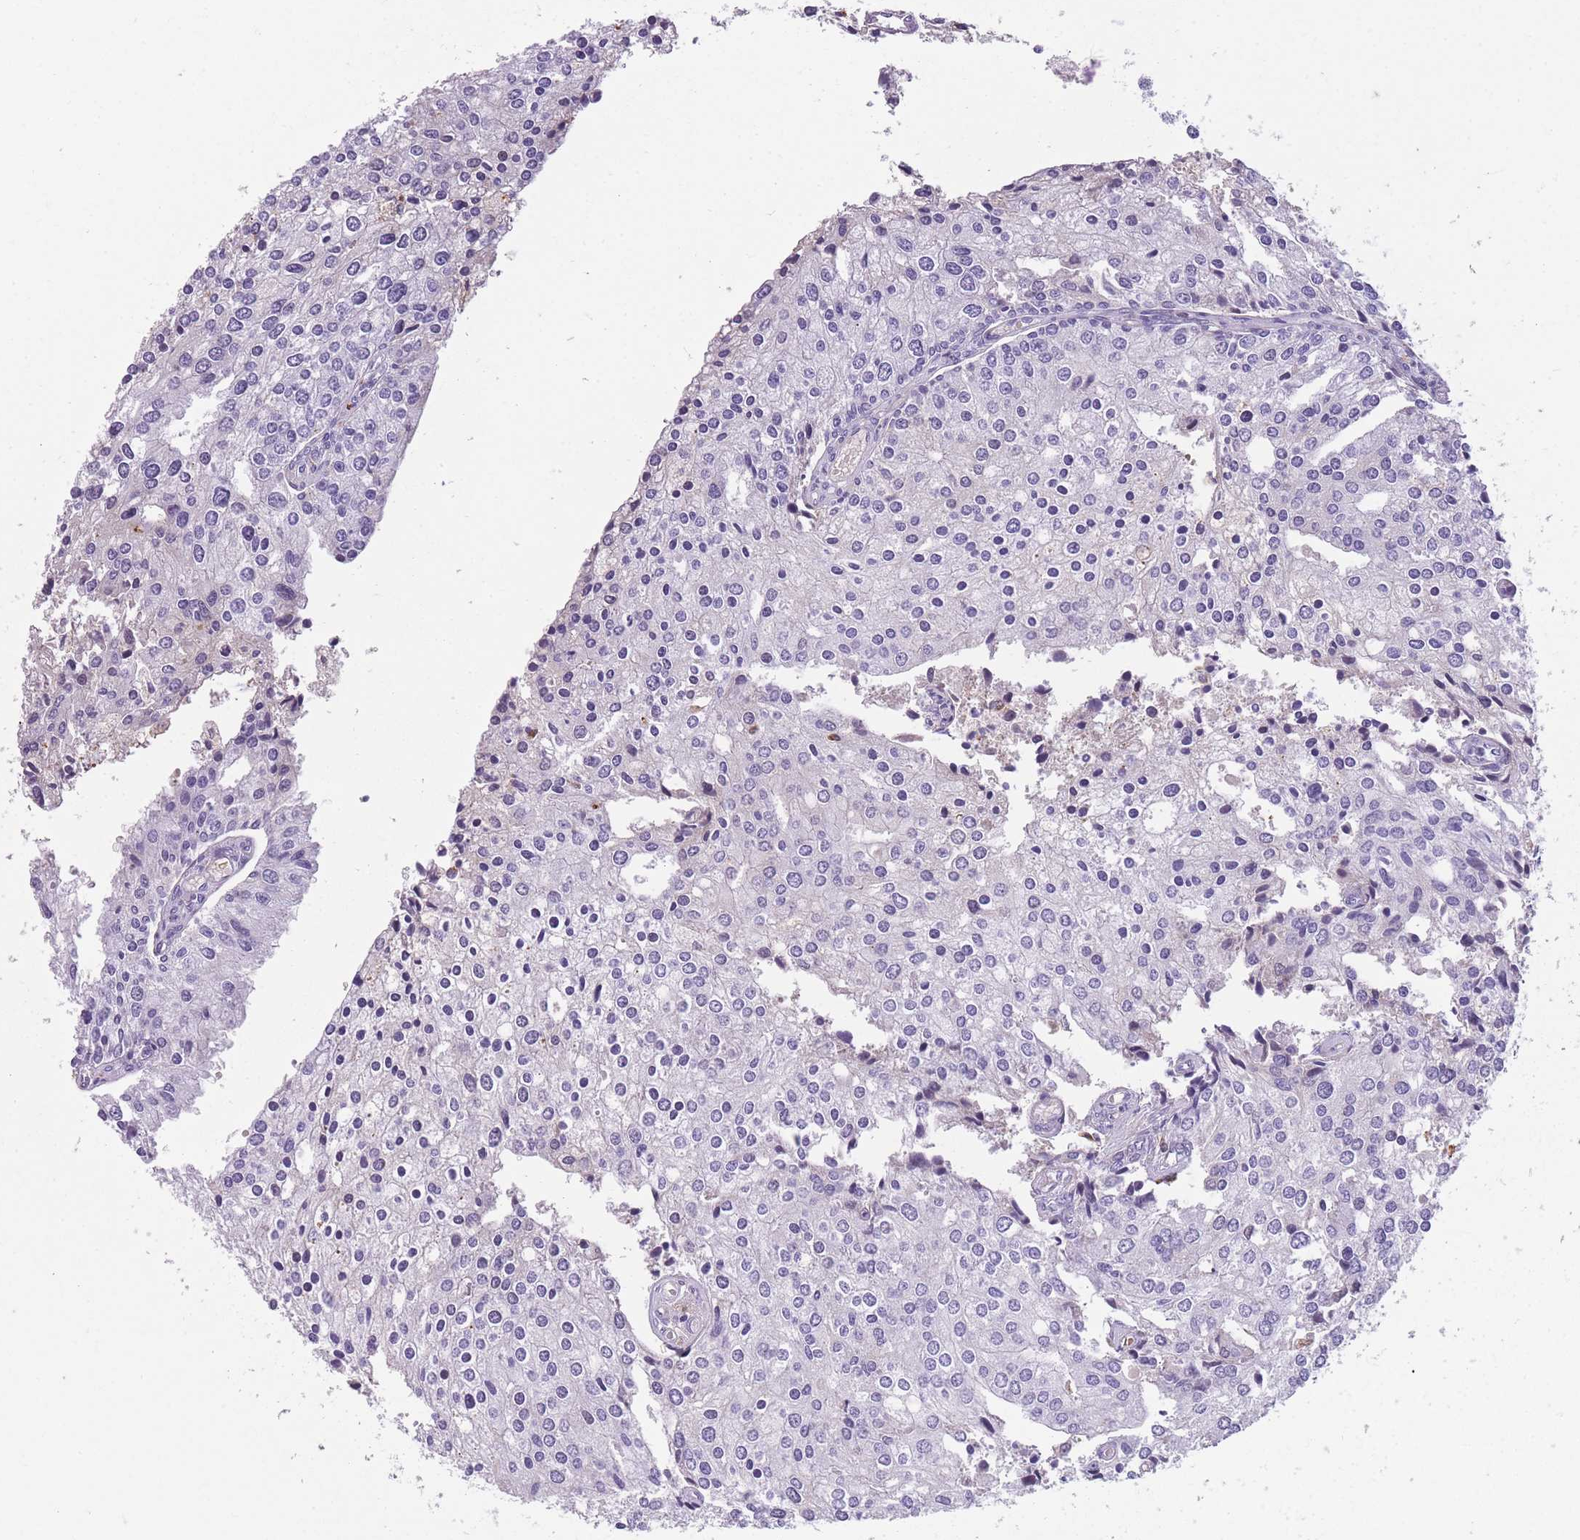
{"staining": {"intensity": "weak", "quantity": "<25%", "location": "cytoplasmic/membranous"}, "tissue": "prostate cancer", "cell_type": "Tumor cells", "image_type": "cancer", "snomed": [{"axis": "morphology", "description": "Adenocarcinoma, High grade"}, {"axis": "topography", "description": "Prostate"}], "caption": "Immunohistochemistry photomicrograph of human adenocarcinoma (high-grade) (prostate) stained for a protein (brown), which demonstrates no staining in tumor cells.", "gene": "GNAT1", "patient": {"sex": "male", "age": 62}}